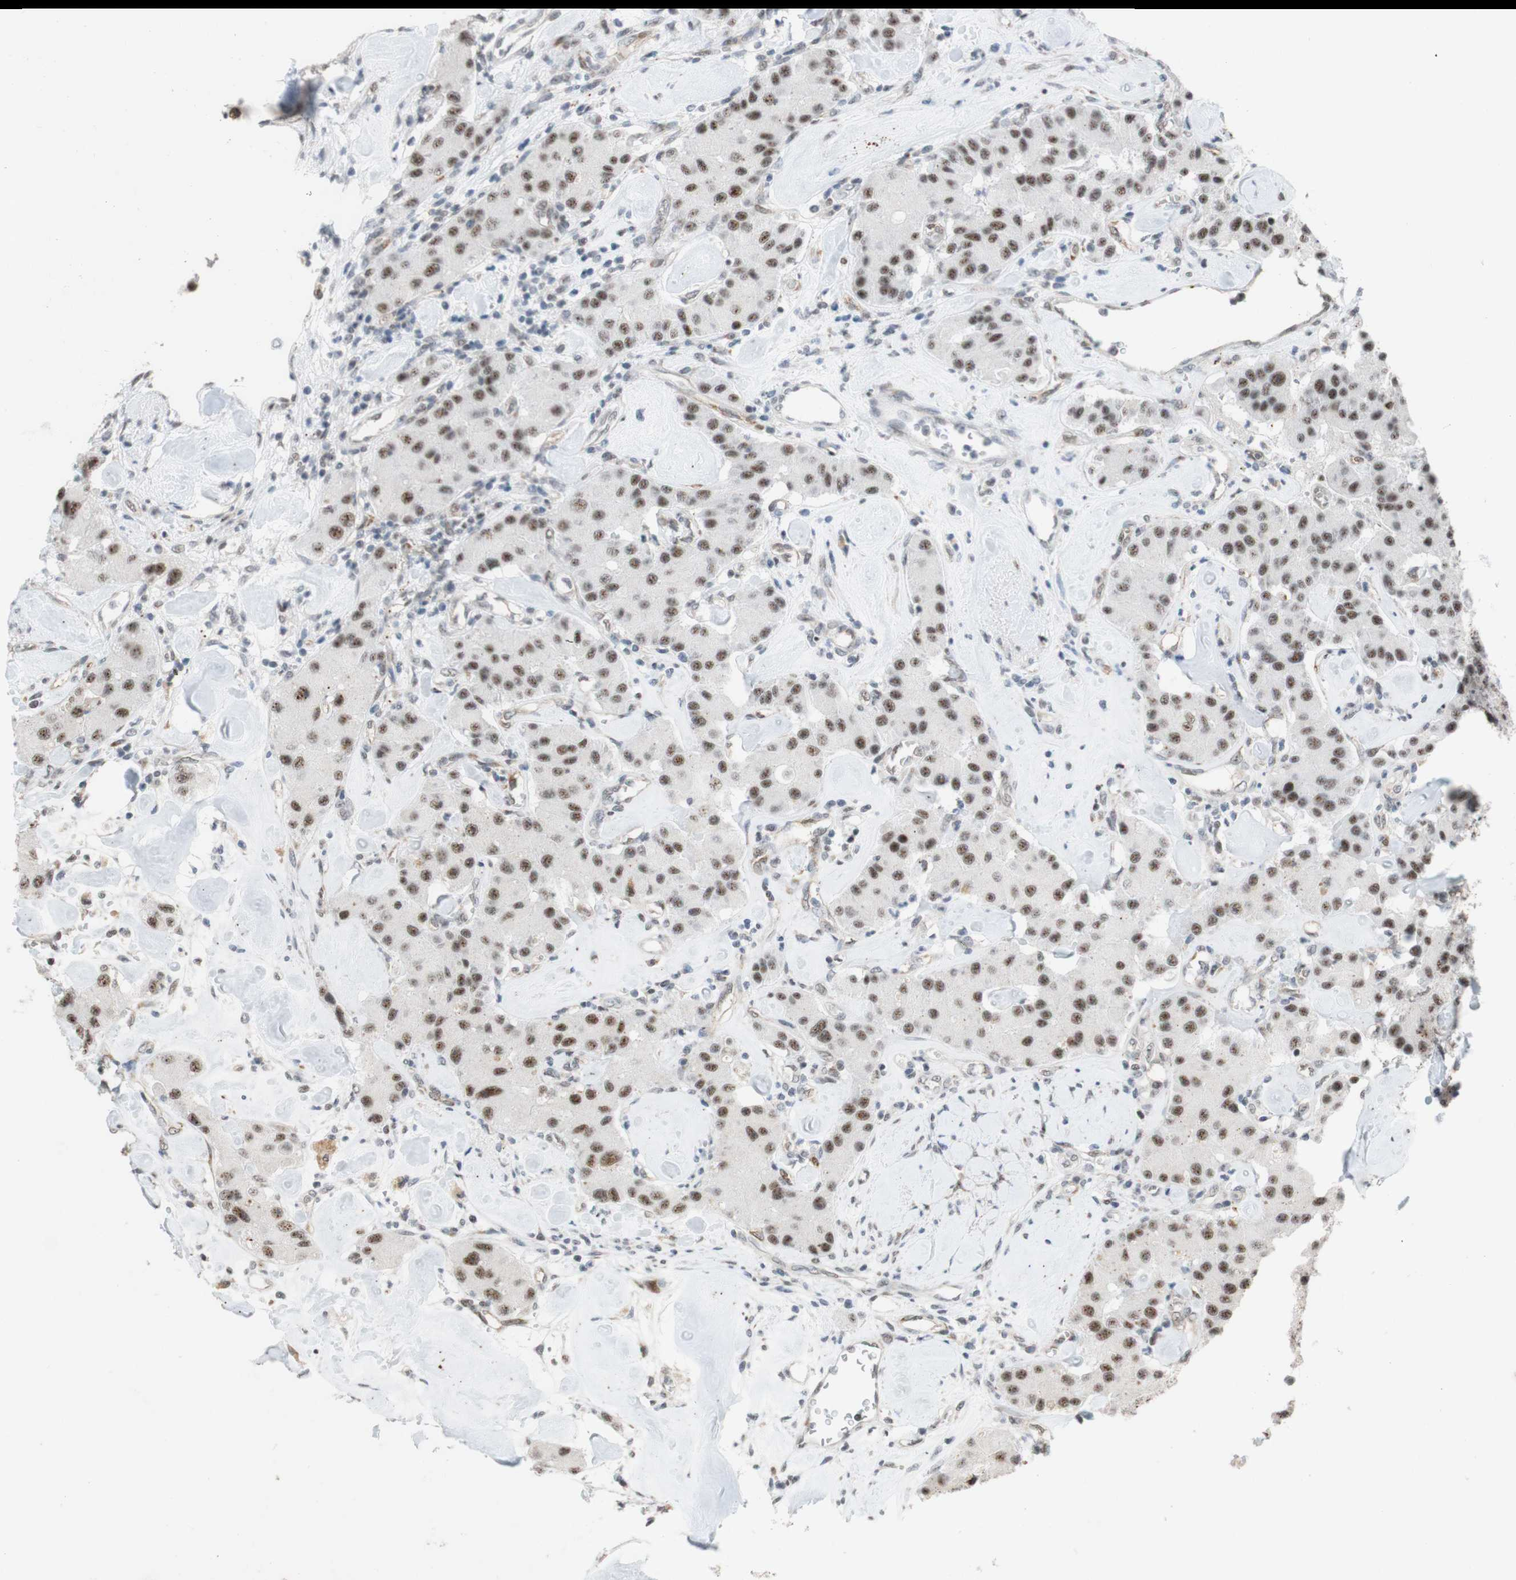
{"staining": {"intensity": "moderate", "quantity": ">75%", "location": "nuclear"}, "tissue": "carcinoid", "cell_type": "Tumor cells", "image_type": "cancer", "snomed": [{"axis": "morphology", "description": "Carcinoid, malignant, NOS"}, {"axis": "topography", "description": "Pancreas"}], "caption": "Immunohistochemistry (DAB) staining of human carcinoid (malignant) reveals moderate nuclear protein expression in about >75% of tumor cells.", "gene": "SAP18", "patient": {"sex": "male", "age": 41}}